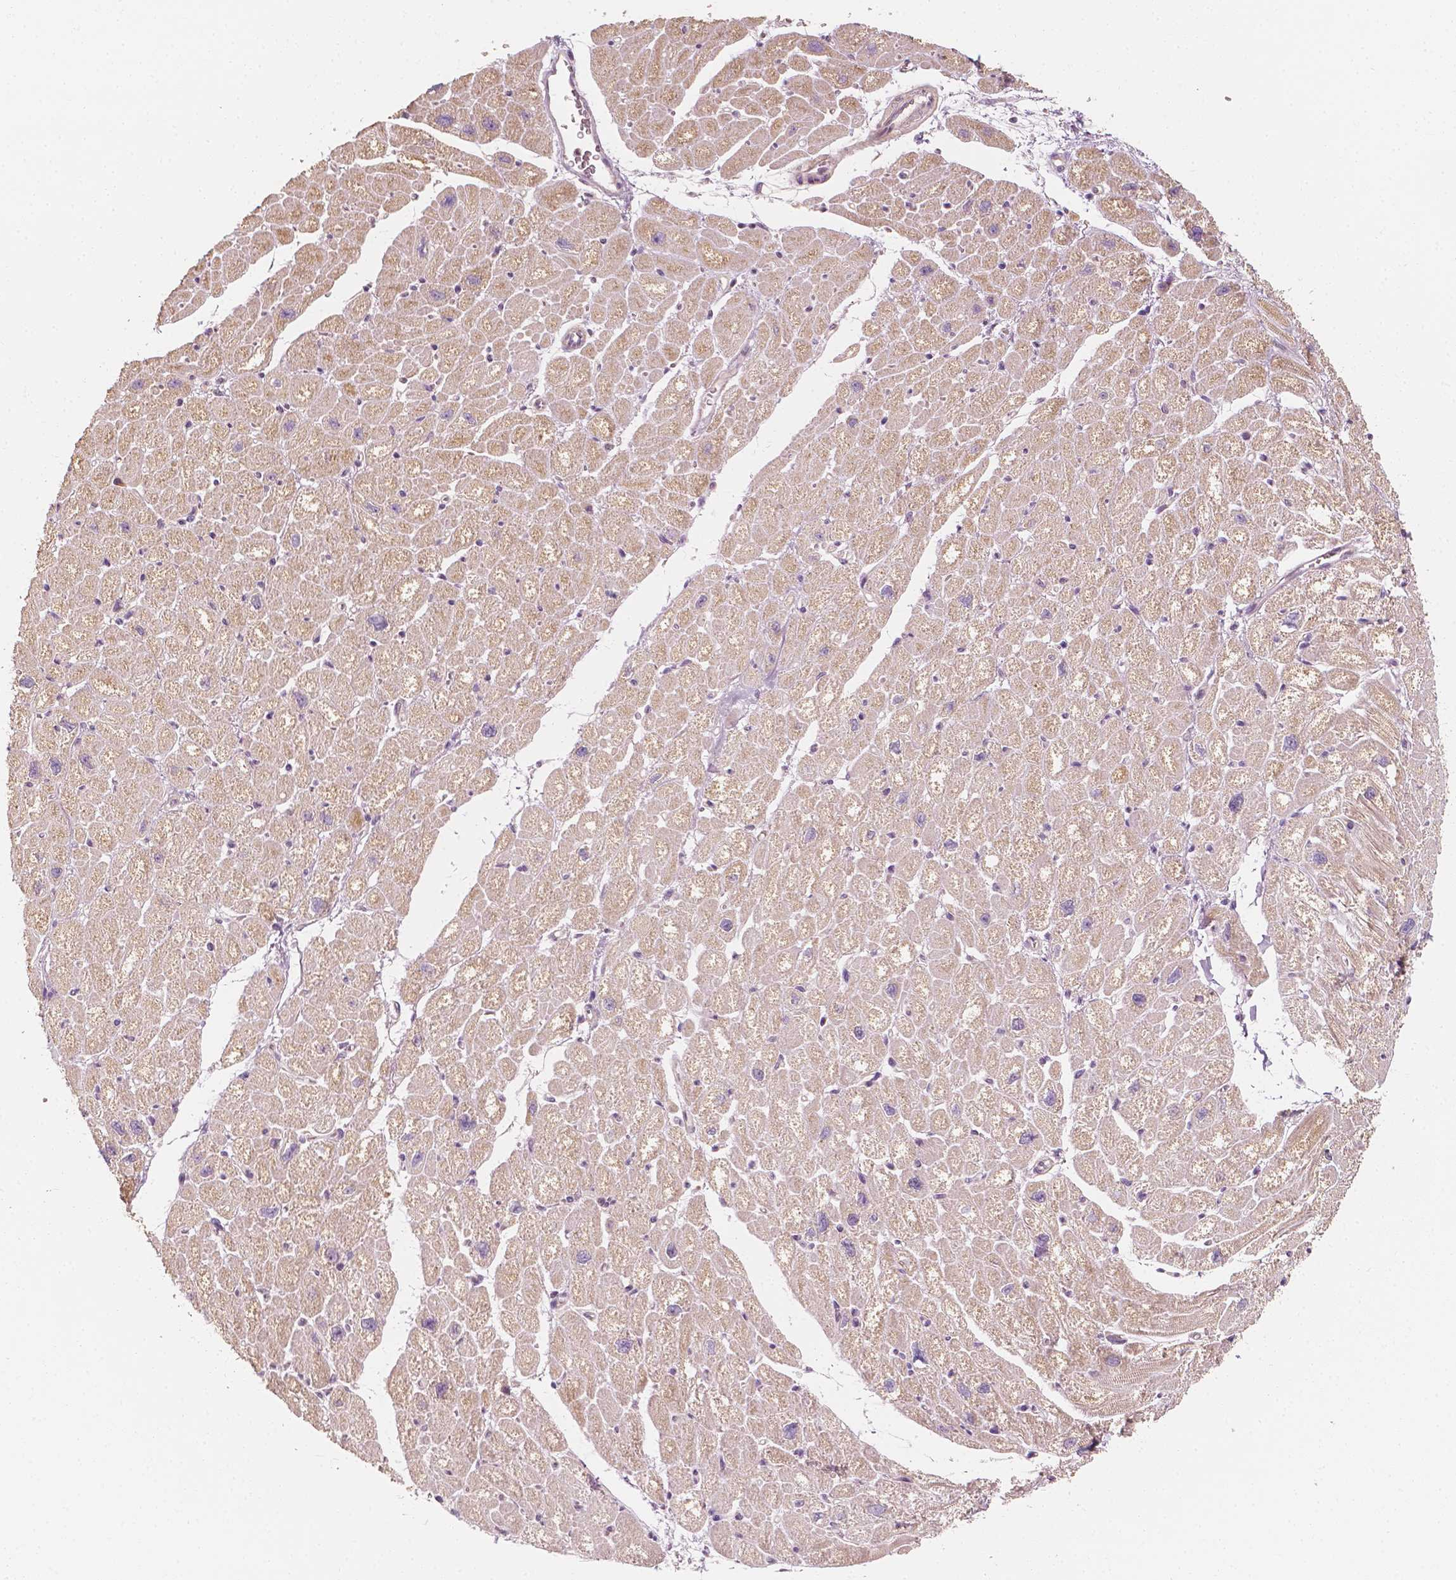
{"staining": {"intensity": "weak", "quantity": "25%-75%", "location": "cytoplasmic/membranous"}, "tissue": "heart muscle", "cell_type": "Cardiomyocytes", "image_type": "normal", "snomed": [{"axis": "morphology", "description": "Normal tissue, NOS"}, {"axis": "topography", "description": "Heart"}], "caption": "Immunohistochemistry (IHC) histopathology image of normal human heart muscle stained for a protein (brown), which displays low levels of weak cytoplasmic/membranous positivity in approximately 25%-75% of cardiomyocytes.", "gene": "SHPK", "patient": {"sex": "male", "age": 61}}